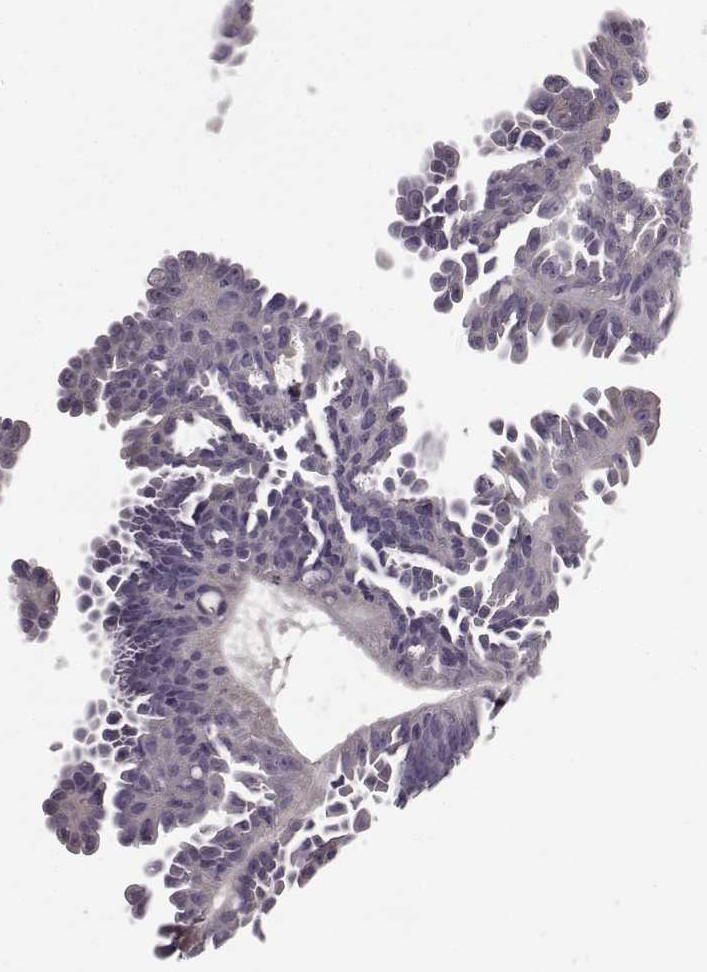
{"staining": {"intensity": "negative", "quantity": "none", "location": "none"}, "tissue": "ovarian cancer", "cell_type": "Tumor cells", "image_type": "cancer", "snomed": [{"axis": "morphology", "description": "Cystadenocarcinoma, serous, NOS"}, {"axis": "topography", "description": "Ovary"}], "caption": "A high-resolution photomicrograph shows IHC staining of ovarian cancer, which demonstrates no significant positivity in tumor cells.", "gene": "KRT85", "patient": {"sex": "female", "age": 71}}